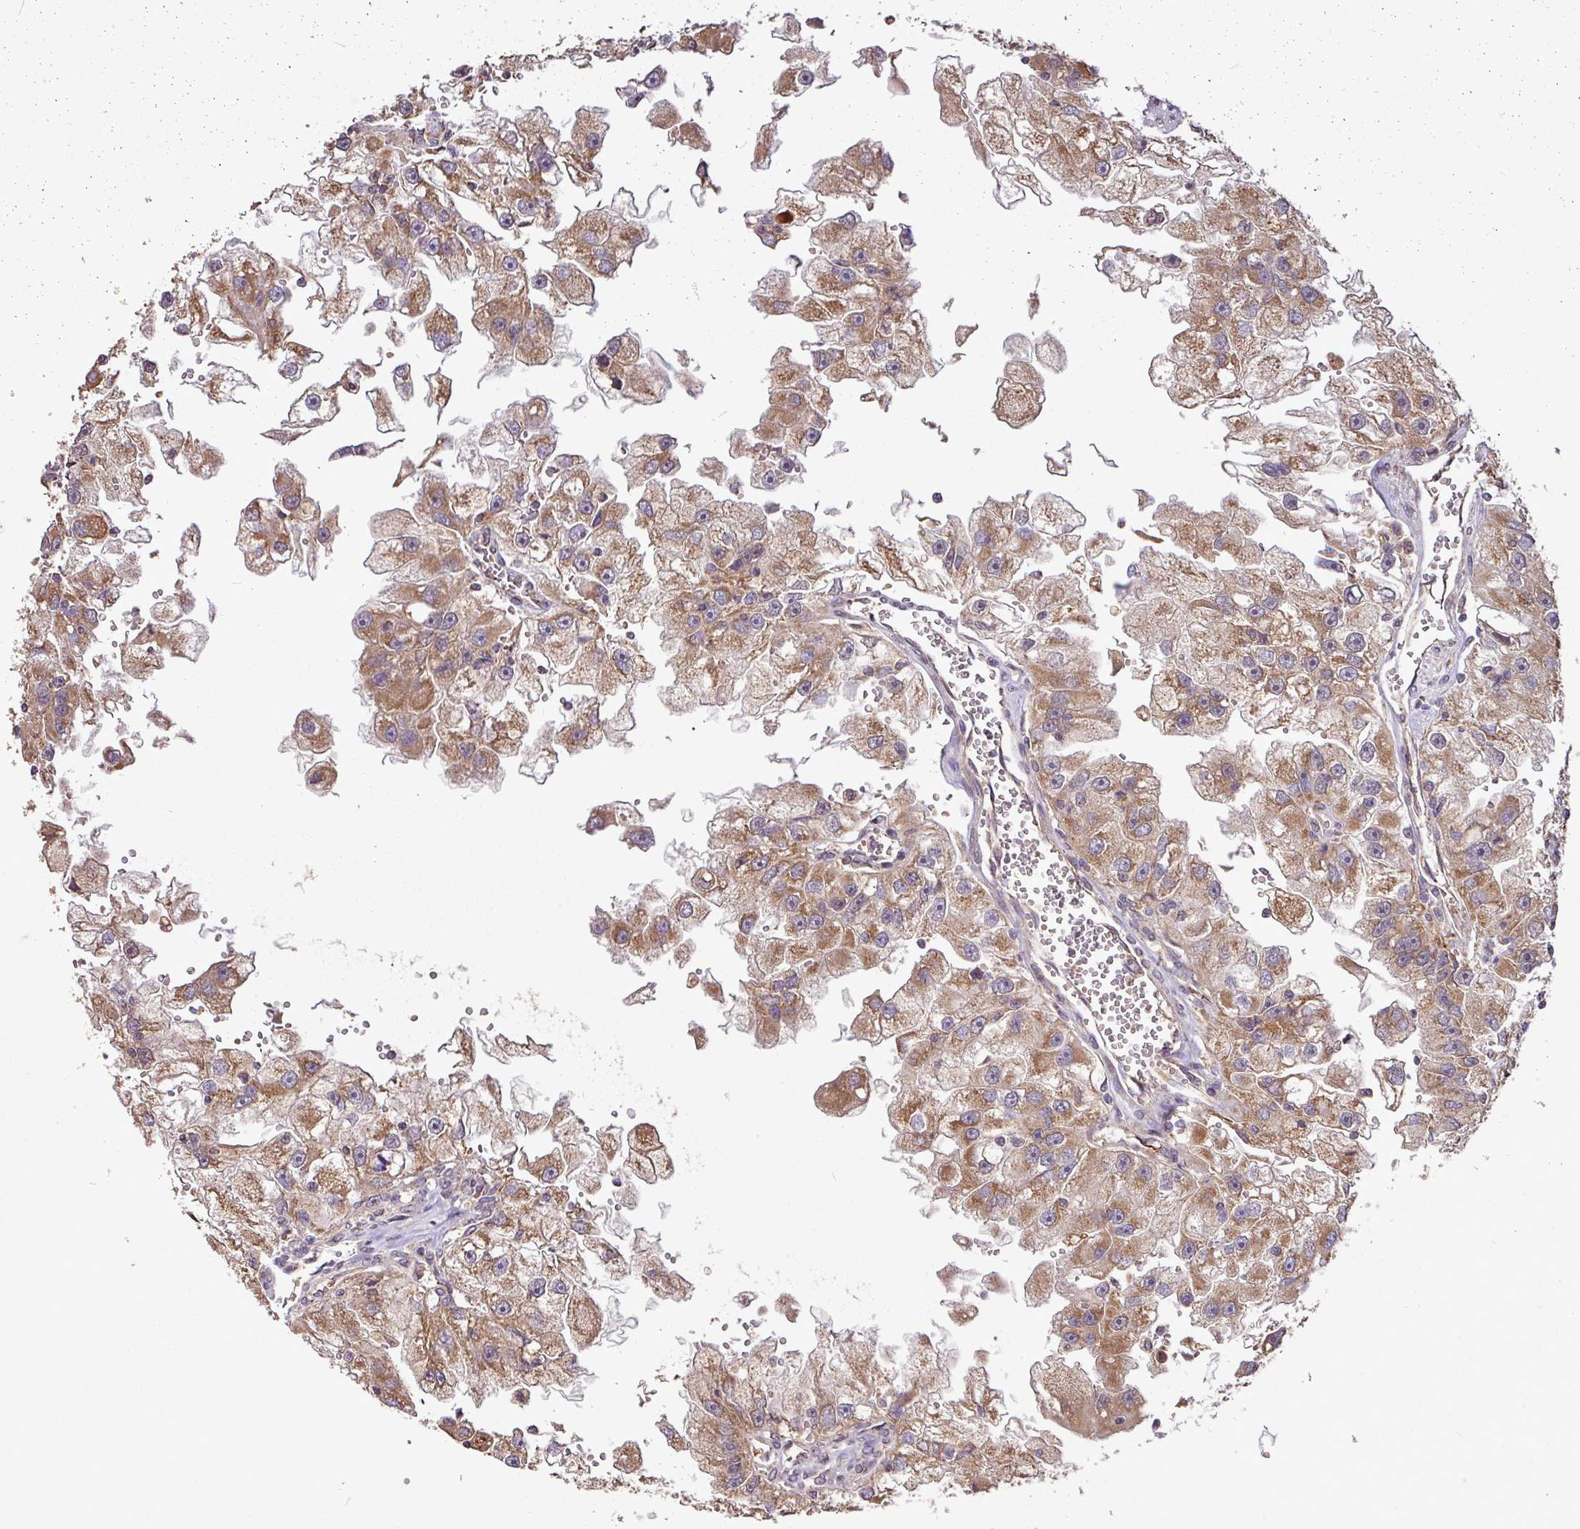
{"staining": {"intensity": "moderate", "quantity": ">75%", "location": "cytoplasmic/membranous"}, "tissue": "renal cancer", "cell_type": "Tumor cells", "image_type": "cancer", "snomed": [{"axis": "morphology", "description": "Adenocarcinoma, NOS"}, {"axis": "topography", "description": "Kidney"}], "caption": "Immunohistochemistry photomicrograph of renal cancer (adenocarcinoma) stained for a protein (brown), which shows medium levels of moderate cytoplasmic/membranous expression in approximately >75% of tumor cells.", "gene": "YPEL3", "patient": {"sex": "male", "age": 63}}